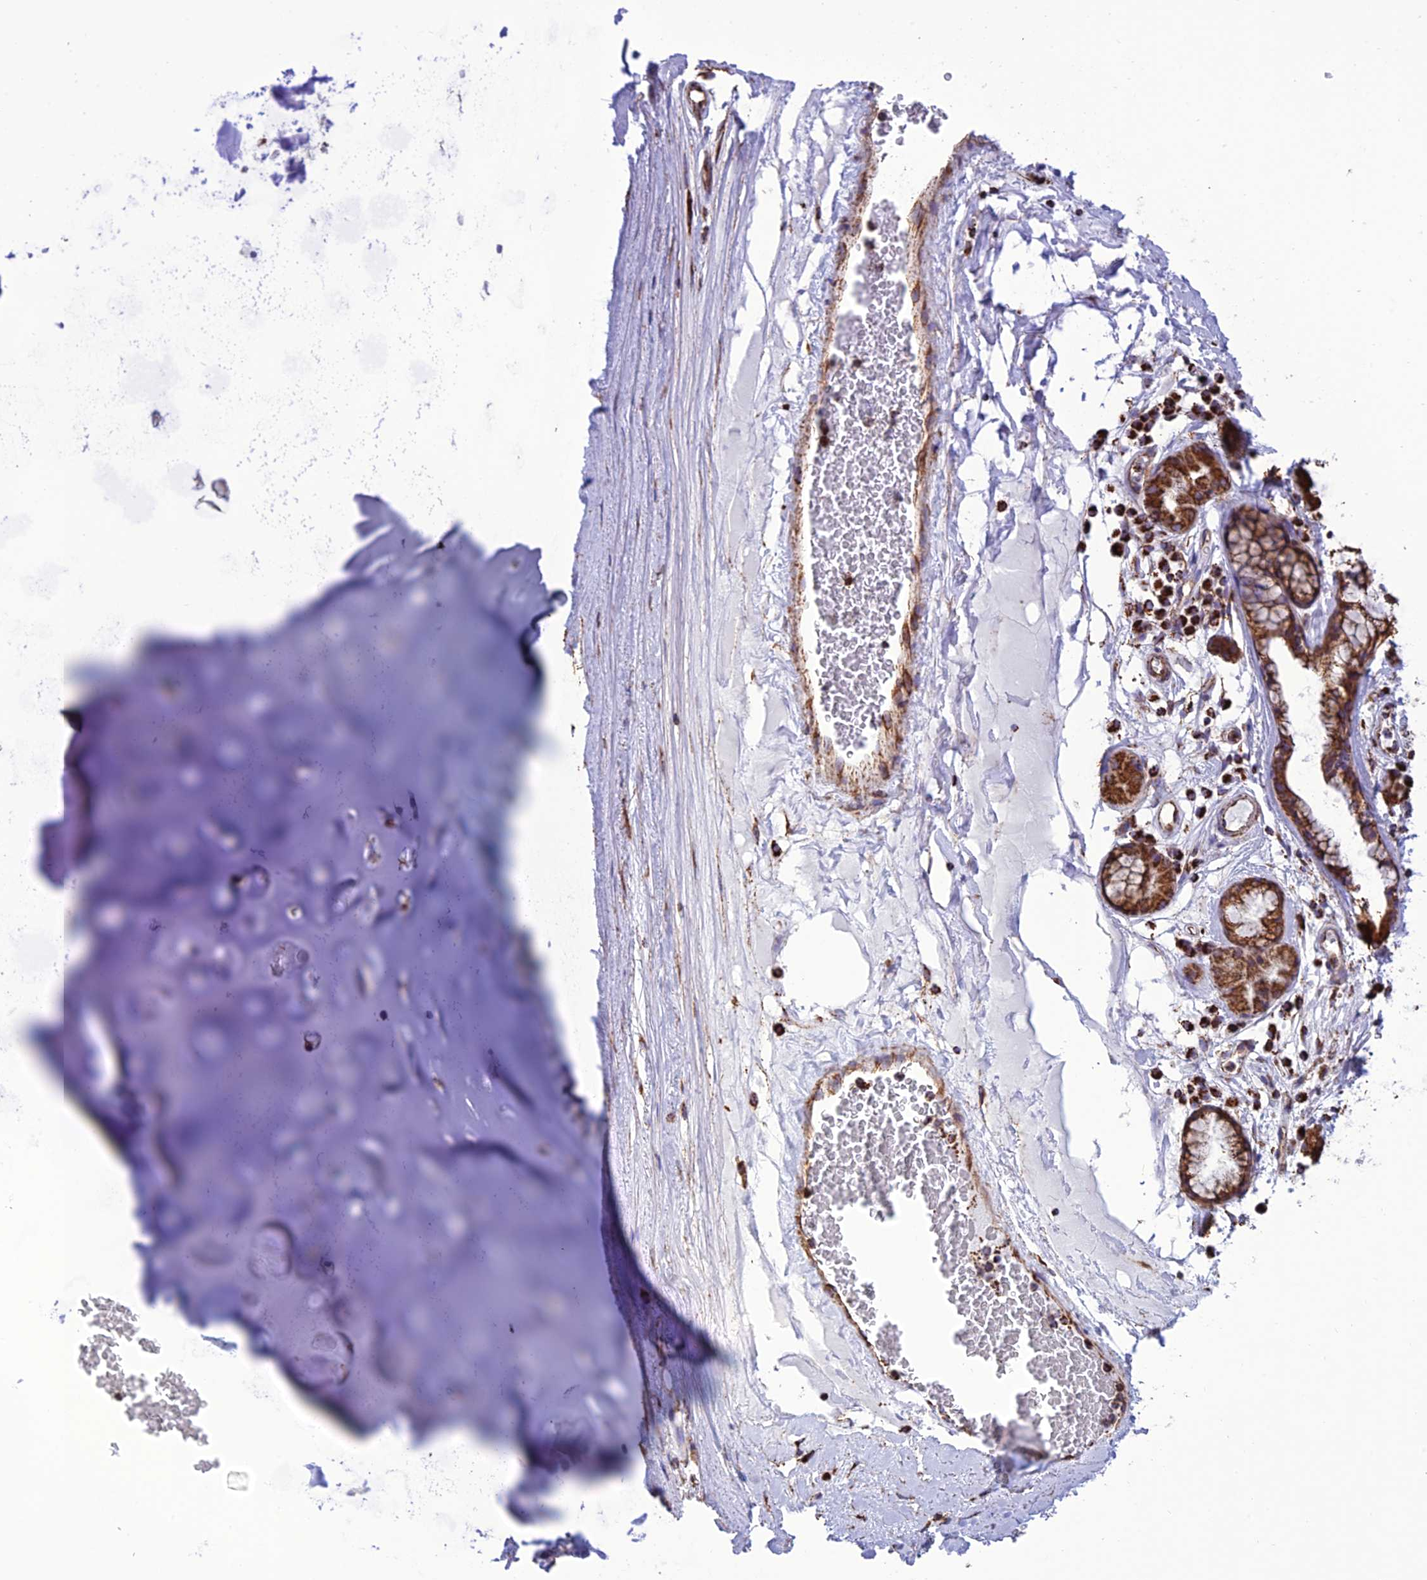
{"staining": {"intensity": "moderate", "quantity": ">75%", "location": "cytoplasmic/membranous"}, "tissue": "adipose tissue", "cell_type": "Adipocytes", "image_type": "normal", "snomed": [{"axis": "morphology", "description": "Normal tissue, NOS"}, {"axis": "topography", "description": "Cartilage tissue"}], "caption": "This micrograph displays benign adipose tissue stained with immunohistochemistry to label a protein in brown. The cytoplasmic/membranous of adipocytes show moderate positivity for the protein. Nuclei are counter-stained blue.", "gene": "NDUFAF1", "patient": {"sex": "female", "age": 63}}